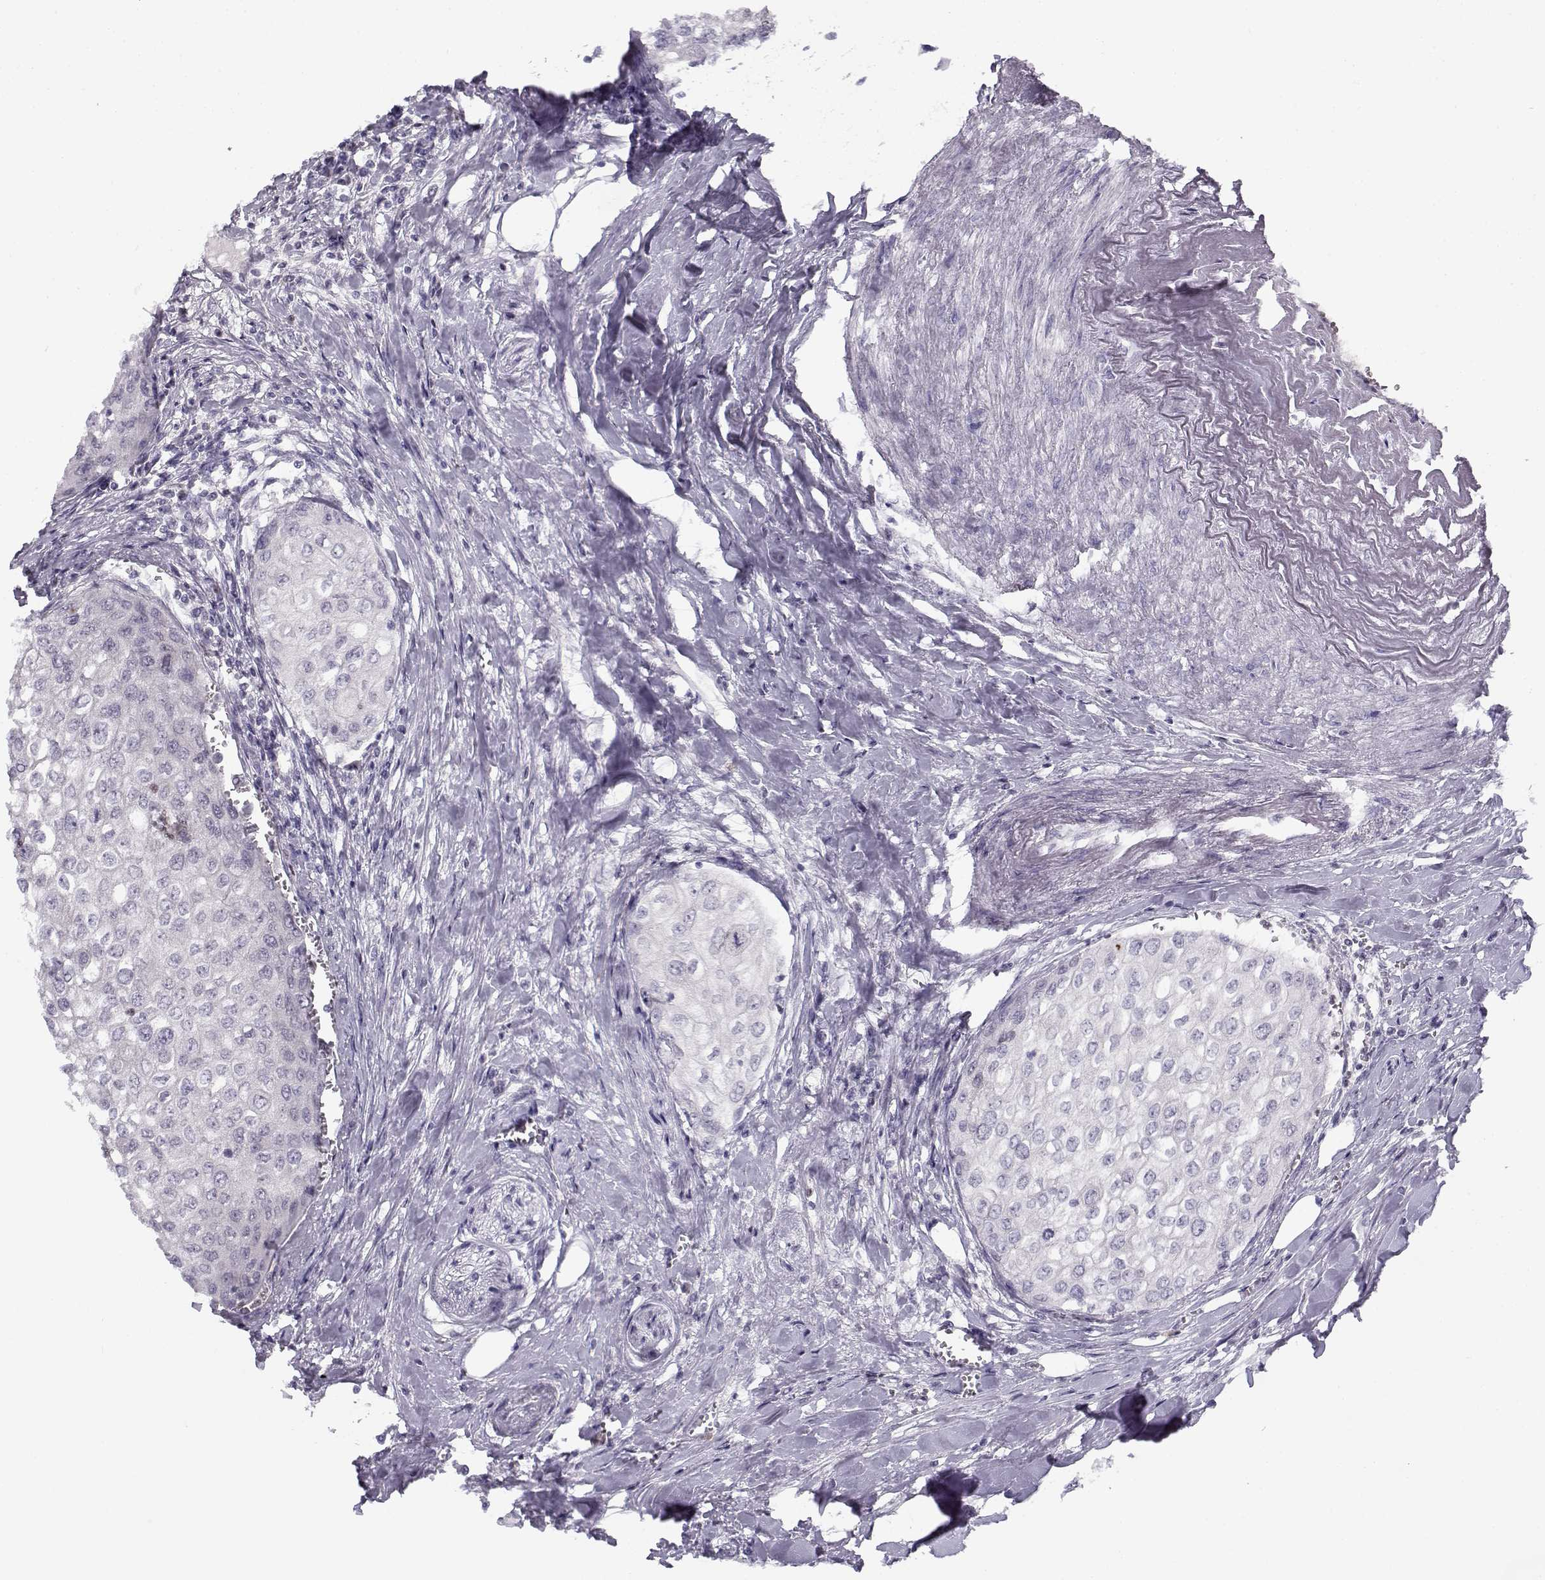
{"staining": {"intensity": "negative", "quantity": "none", "location": "none"}, "tissue": "urothelial cancer", "cell_type": "Tumor cells", "image_type": "cancer", "snomed": [{"axis": "morphology", "description": "Urothelial carcinoma, High grade"}, {"axis": "topography", "description": "Urinary bladder"}], "caption": "Urothelial carcinoma (high-grade) stained for a protein using IHC reveals no positivity tumor cells.", "gene": "DDX25", "patient": {"sex": "male", "age": 62}}